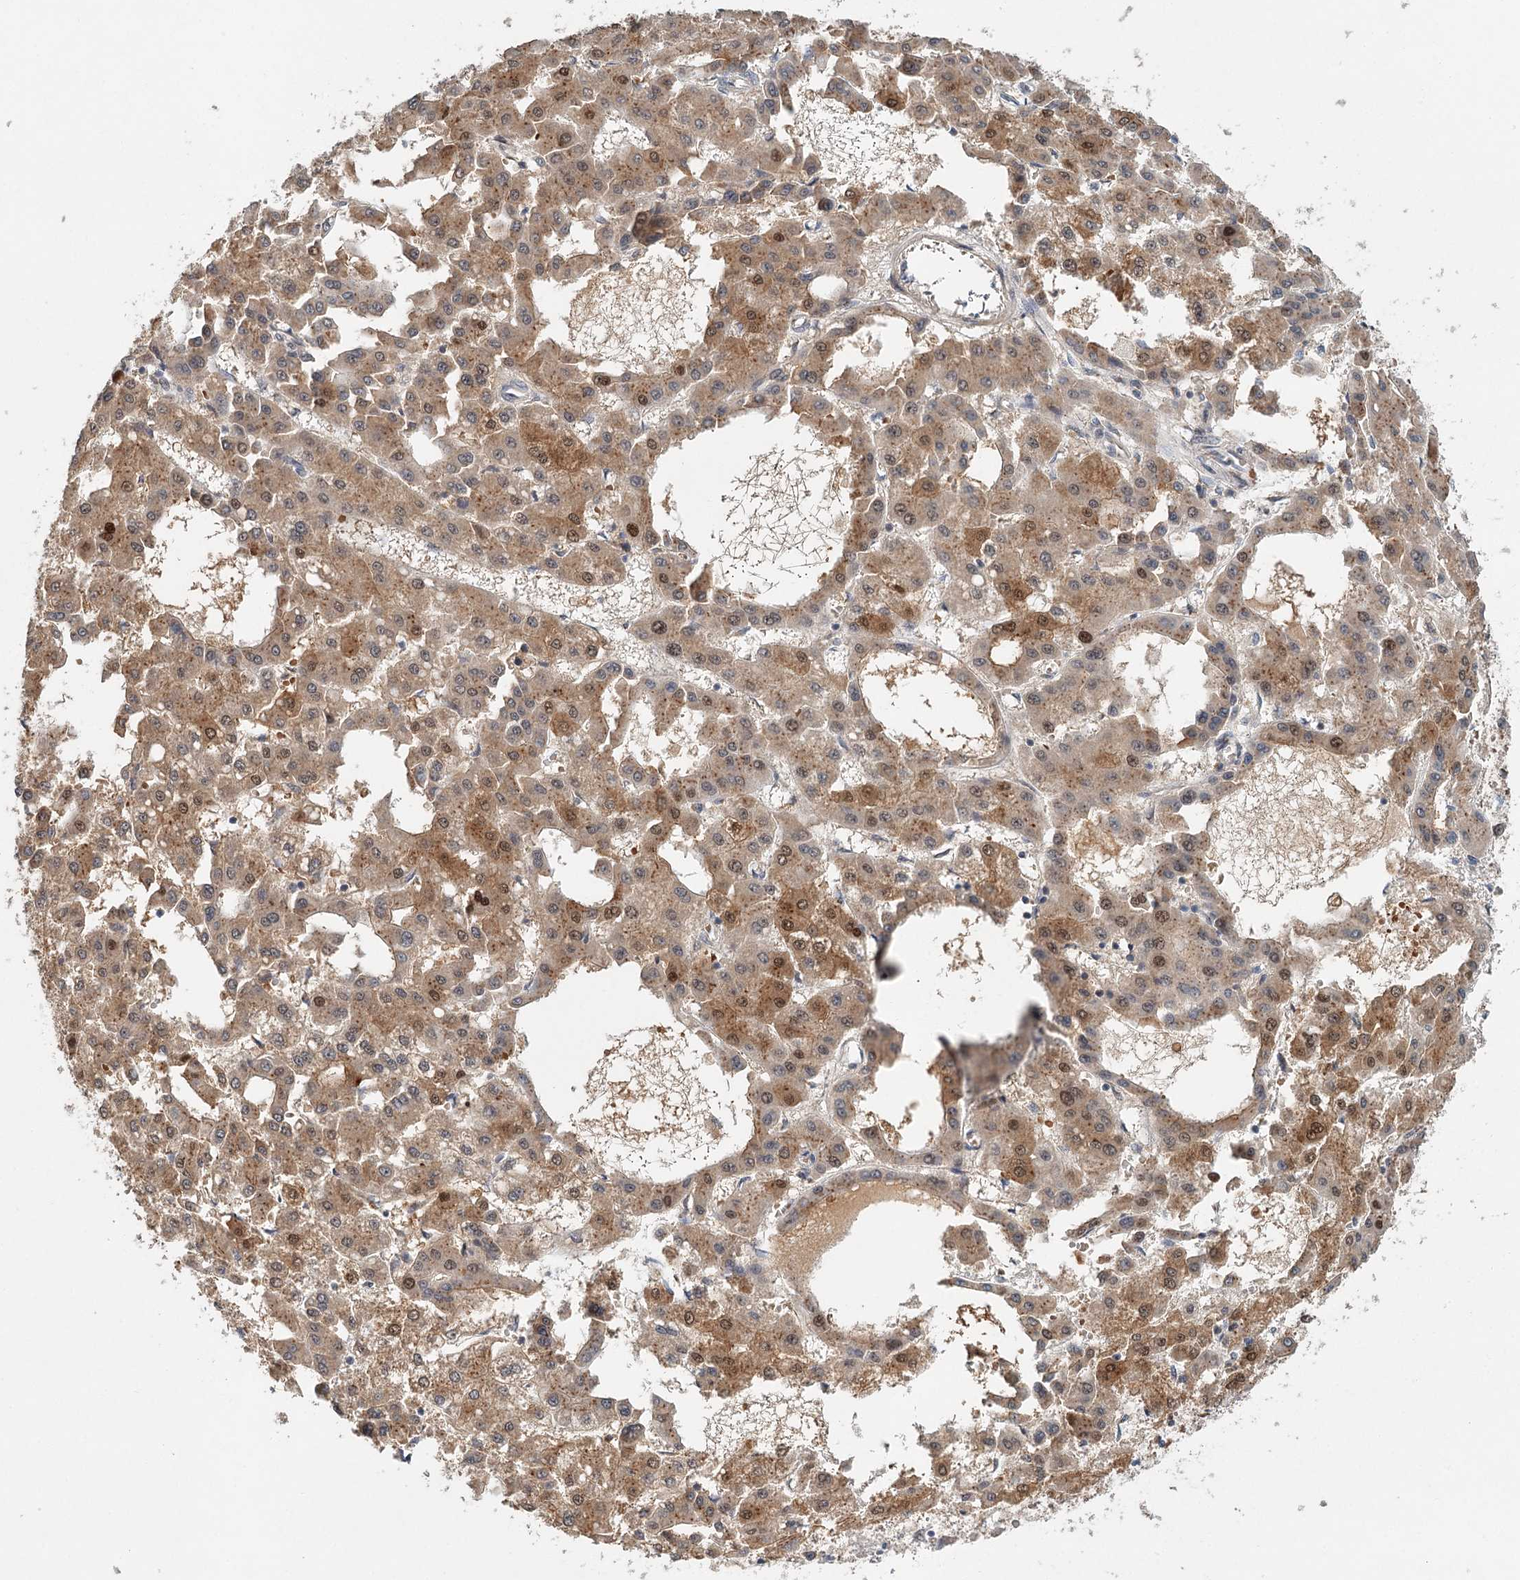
{"staining": {"intensity": "moderate", "quantity": ">75%", "location": "cytoplasmic/membranous,nuclear"}, "tissue": "liver cancer", "cell_type": "Tumor cells", "image_type": "cancer", "snomed": [{"axis": "morphology", "description": "Carcinoma, Hepatocellular, NOS"}, {"axis": "topography", "description": "Liver"}], "caption": "This image exhibits liver cancer stained with immunohistochemistry to label a protein in brown. The cytoplasmic/membranous and nuclear of tumor cells show moderate positivity for the protein. Nuclei are counter-stained blue.", "gene": "ADK", "patient": {"sex": "male", "age": 47}}